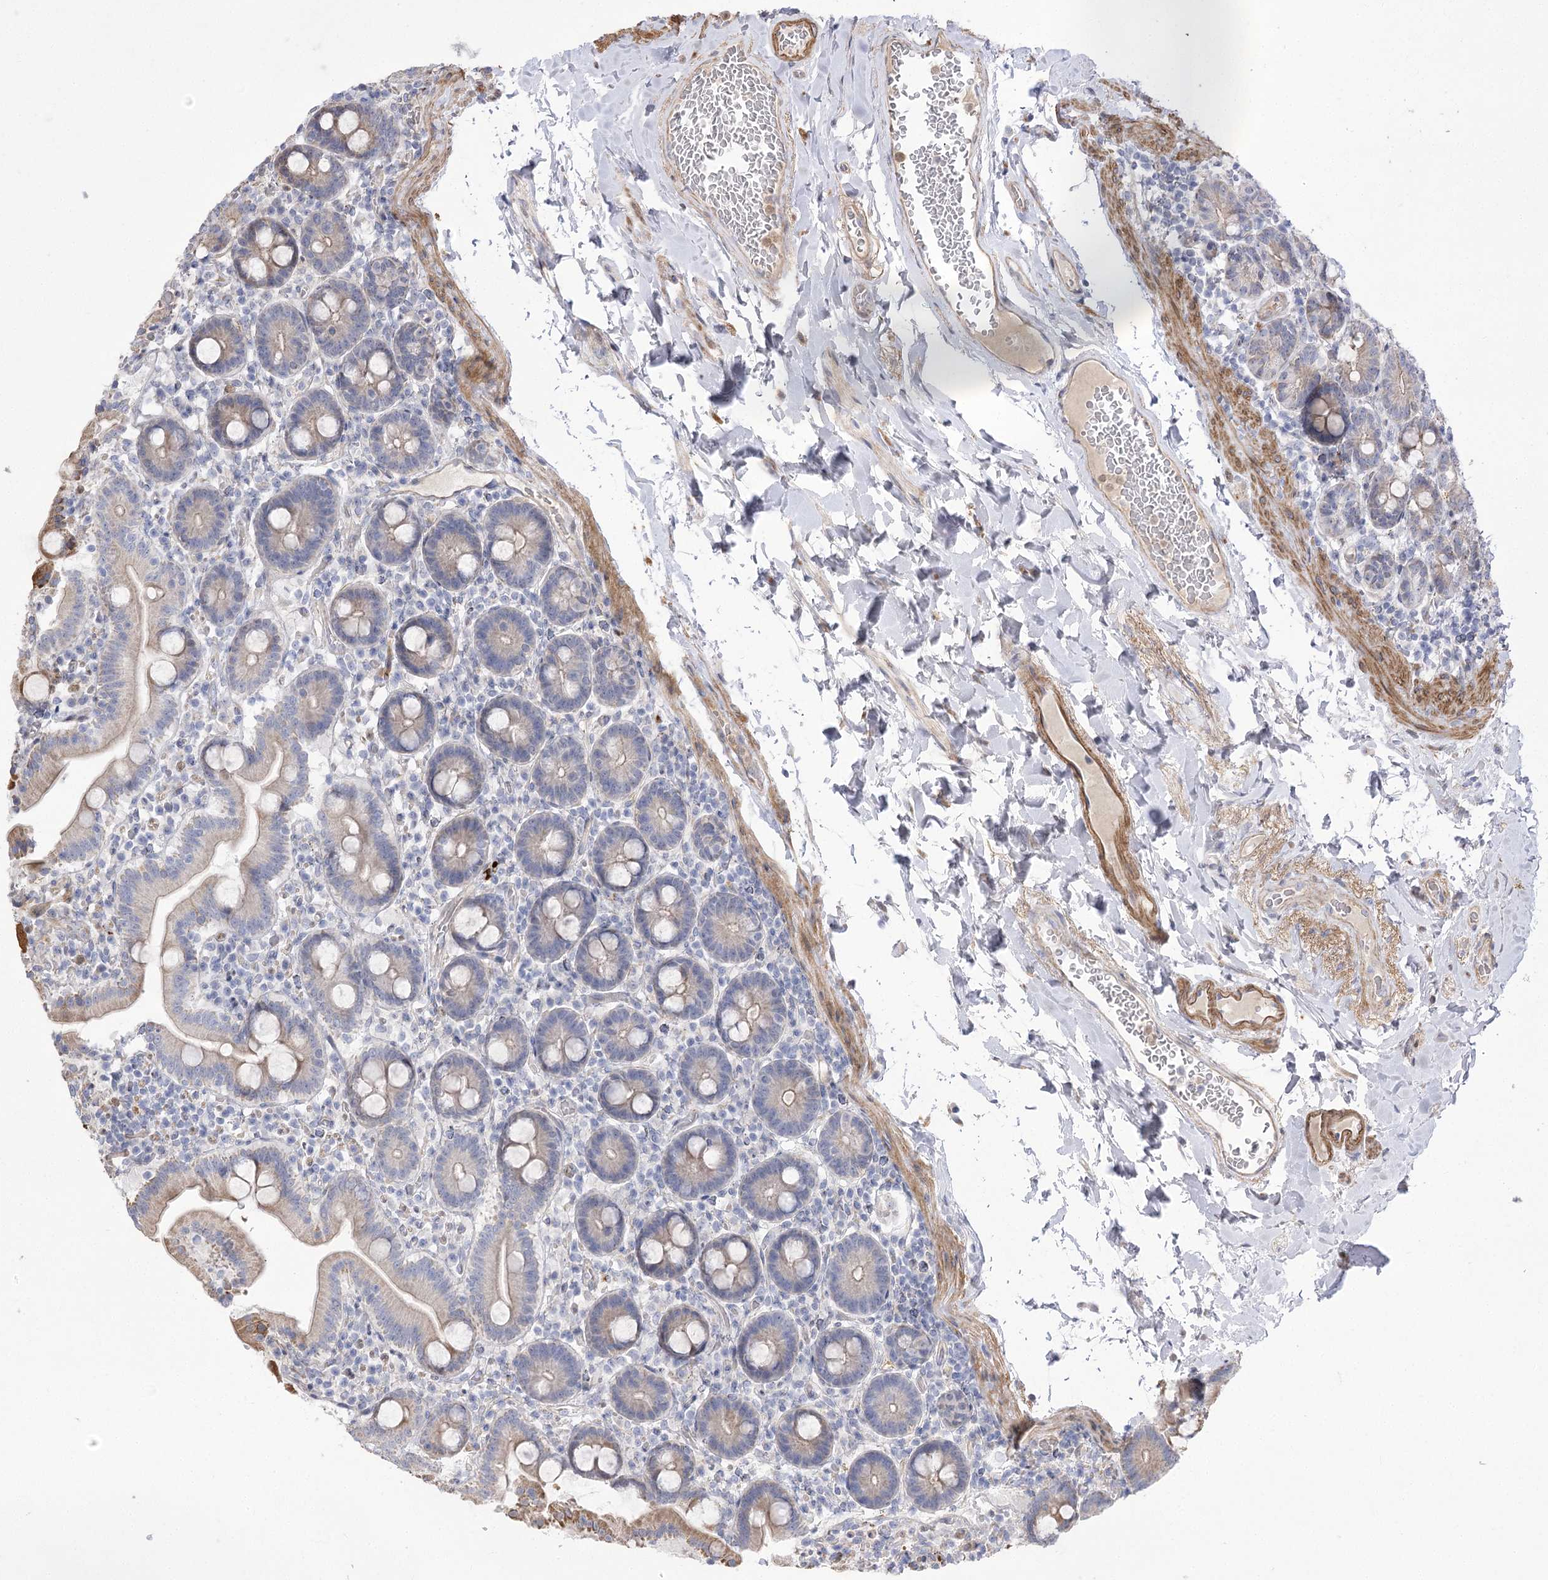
{"staining": {"intensity": "moderate", "quantity": "25%-75%", "location": "cytoplasmic/membranous"}, "tissue": "duodenum", "cell_type": "Glandular cells", "image_type": "normal", "snomed": [{"axis": "morphology", "description": "Normal tissue, NOS"}, {"axis": "topography", "description": "Duodenum"}], "caption": "Immunohistochemical staining of normal human duodenum exhibits 25%-75% levels of moderate cytoplasmic/membranous protein expression in approximately 25%-75% of glandular cells. (DAB IHC, brown staining for protein, blue staining for nuclei).", "gene": "RNF24", "patient": {"sex": "male", "age": 55}}